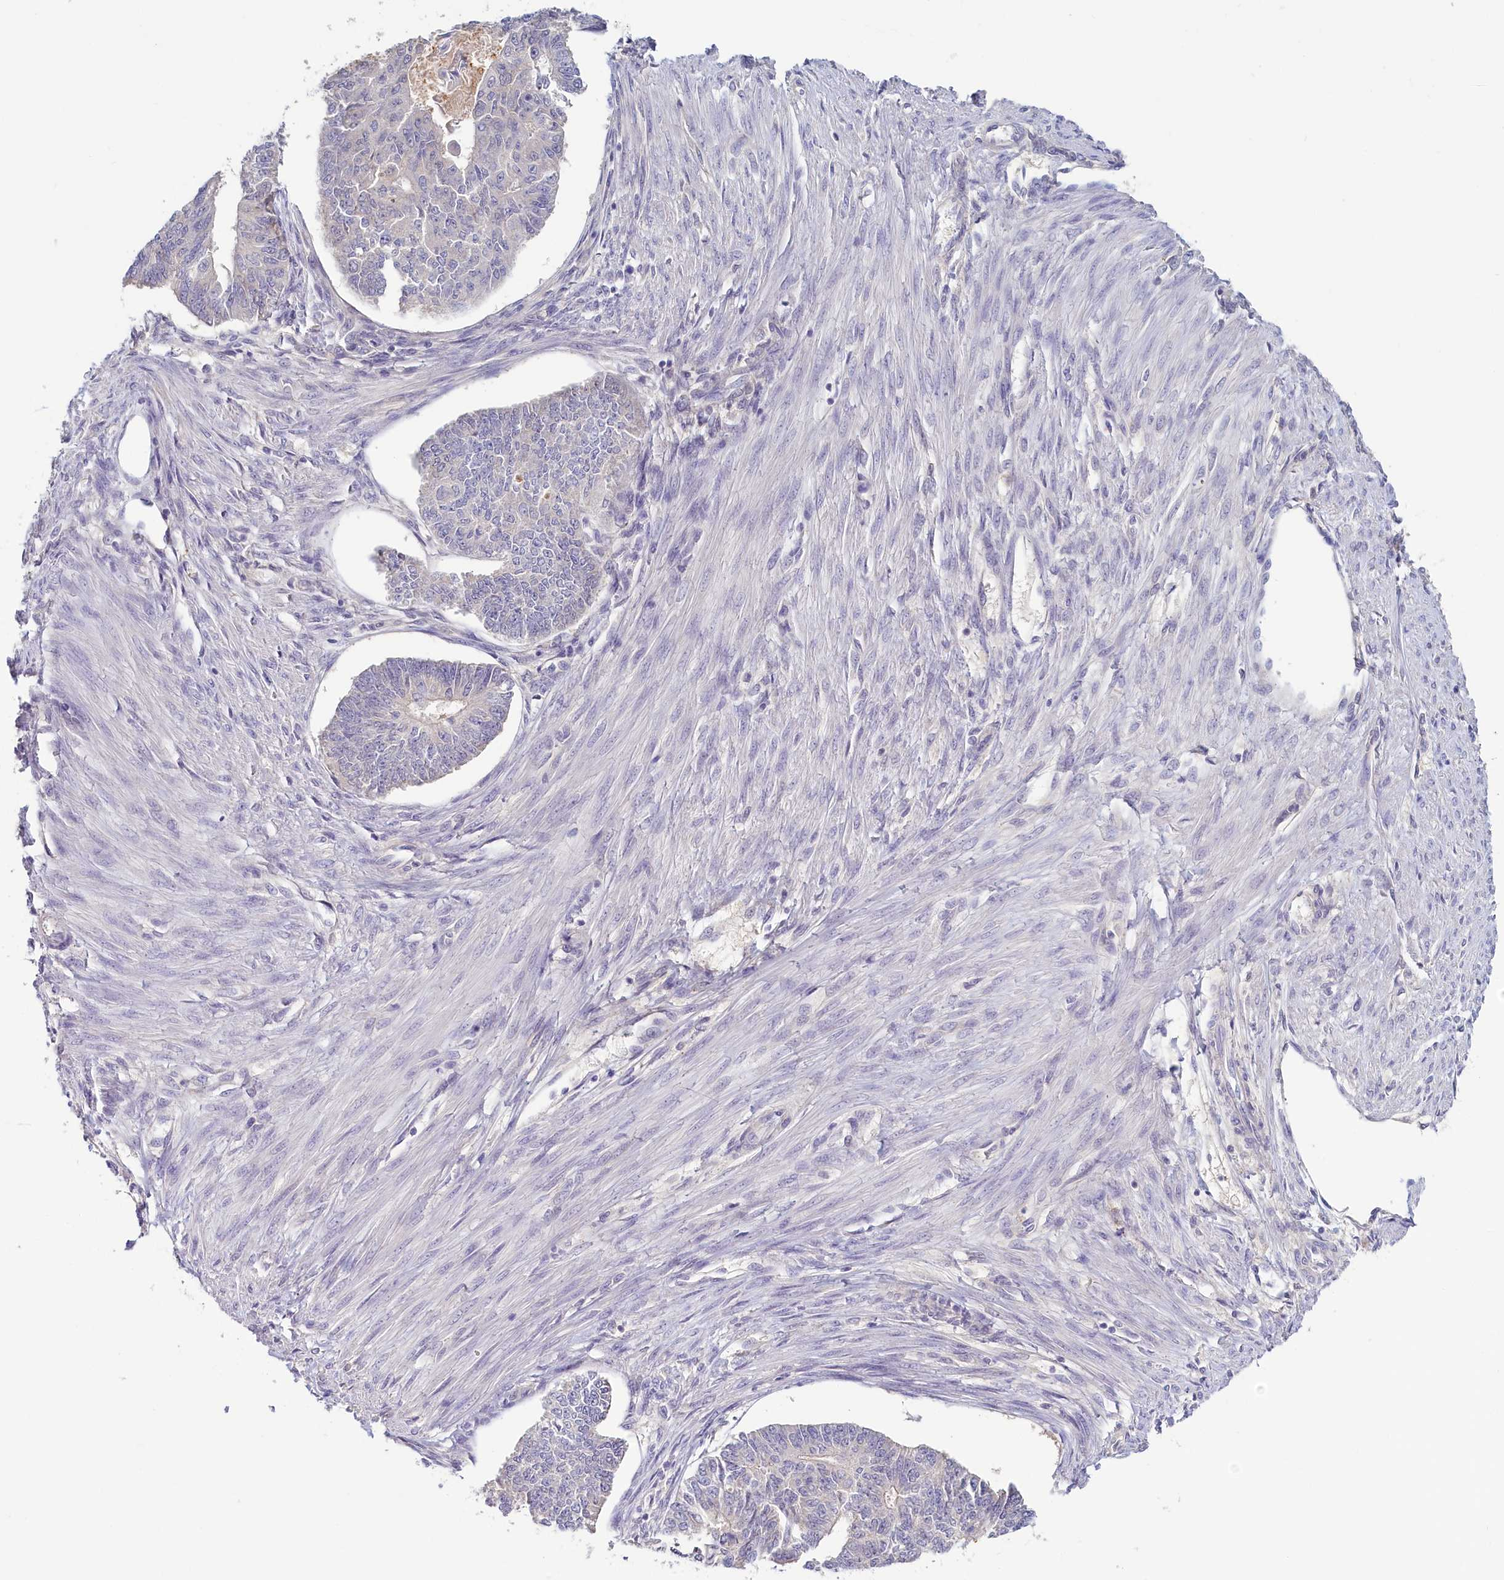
{"staining": {"intensity": "negative", "quantity": "none", "location": "none"}, "tissue": "endometrial cancer", "cell_type": "Tumor cells", "image_type": "cancer", "snomed": [{"axis": "morphology", "description": "Adenocarcinoma, NOS"}, {"axis": "topography", "description": "Endometrium"}], "caption": "The image shows no significant staining in tumor cells of adenocarcinoma (endometrial).", "gene": "PDE6D", "patient": {"sex": "female", "age": 32}}